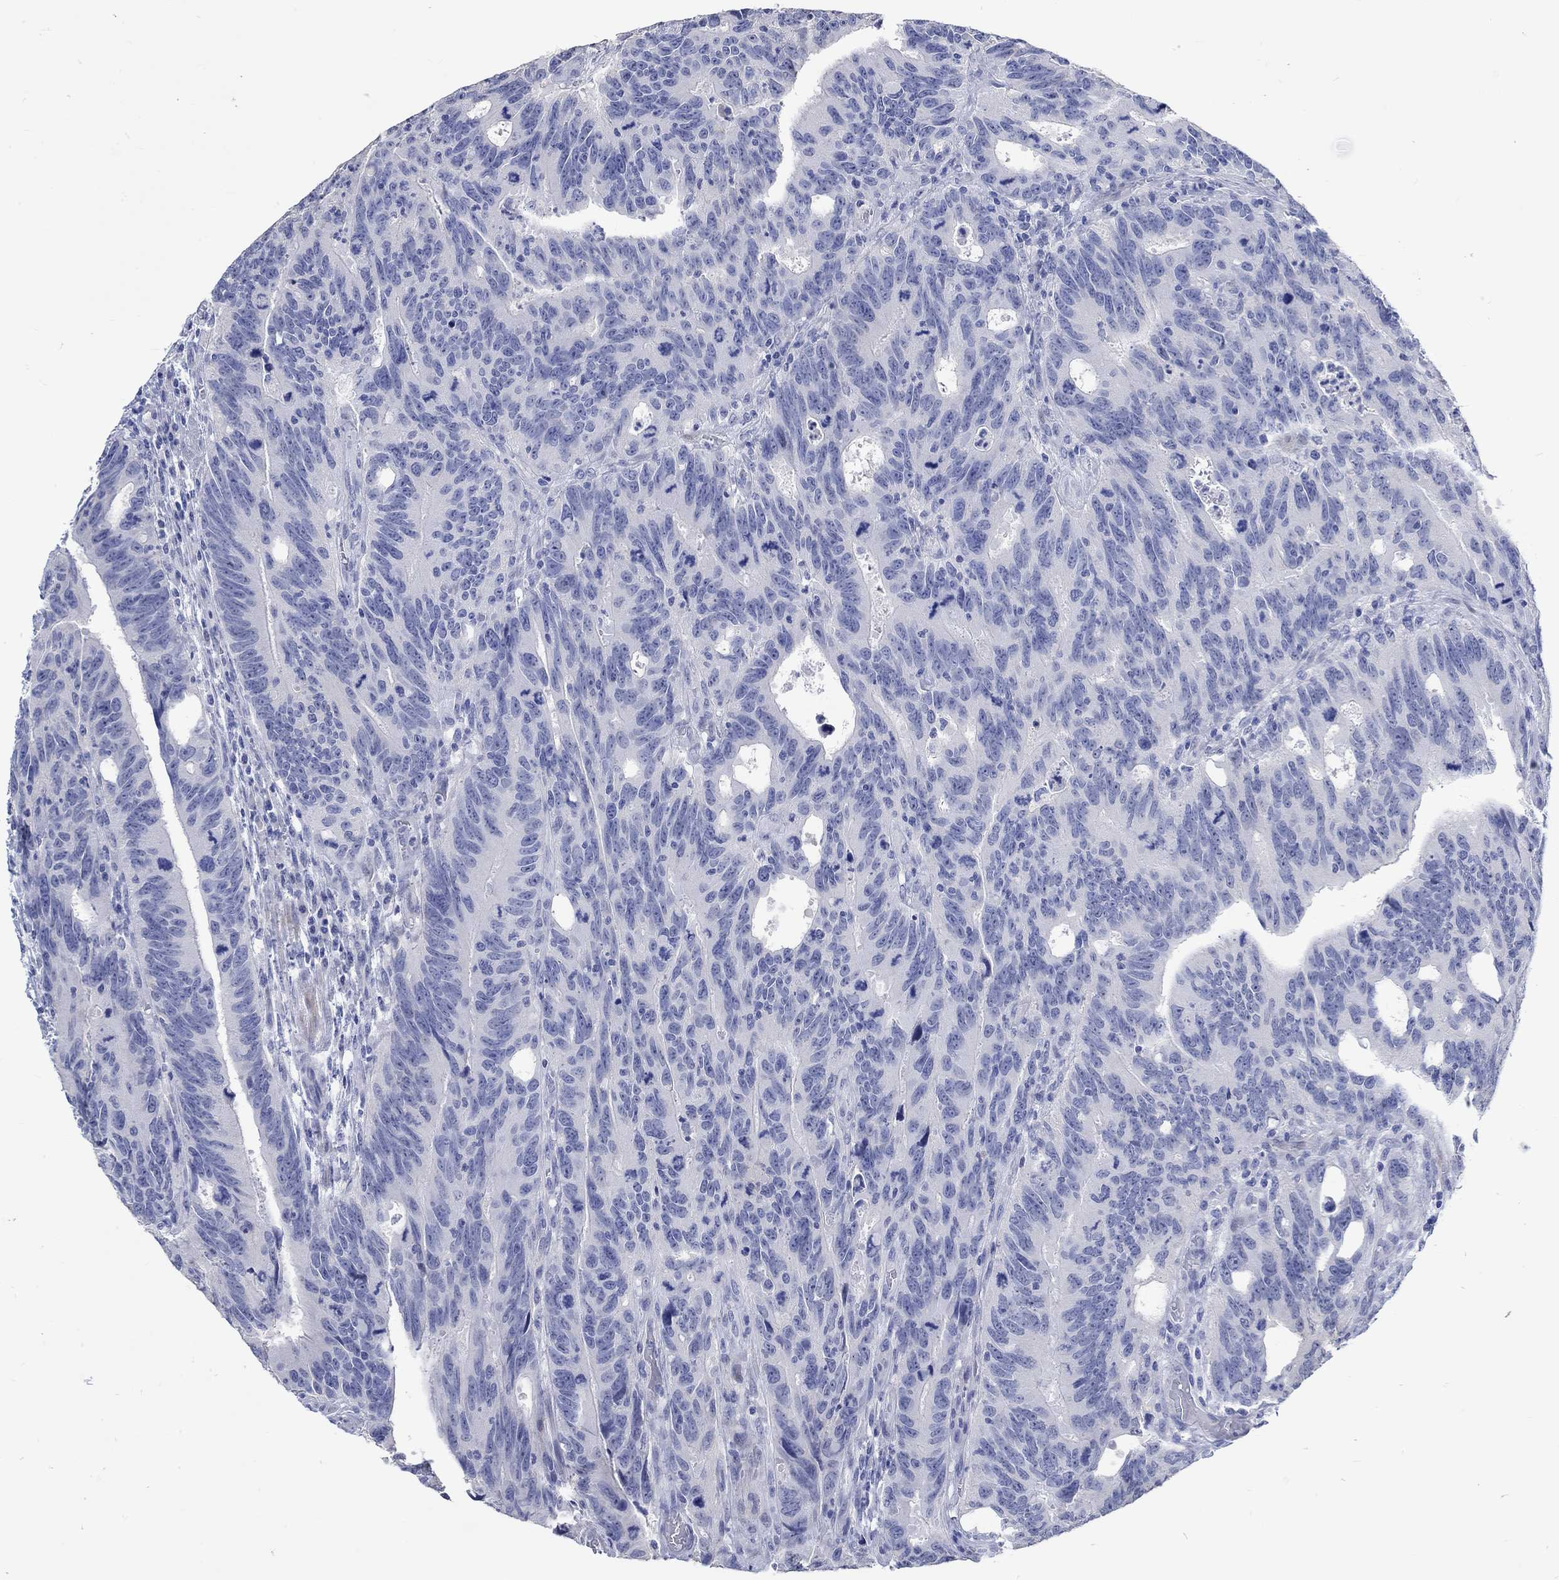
{"staining": {"intensity": "negative", "quantity": "none", "location": "none"}, "tissue": "colorectal cancer", "cell_type": "Tumor cells", "image_type": "cancer", "snomed": [{"axis": "morphology", "description": "Adenocarcinoma, NOS"}, {"axis": "topography", "description": "Colon"}], "caption": "Immunohistochemistry of colorectal cancer shows no staining in tumor cells.", "gene": "C4orf47", "patient": {"sex": "female", "age": 77}}